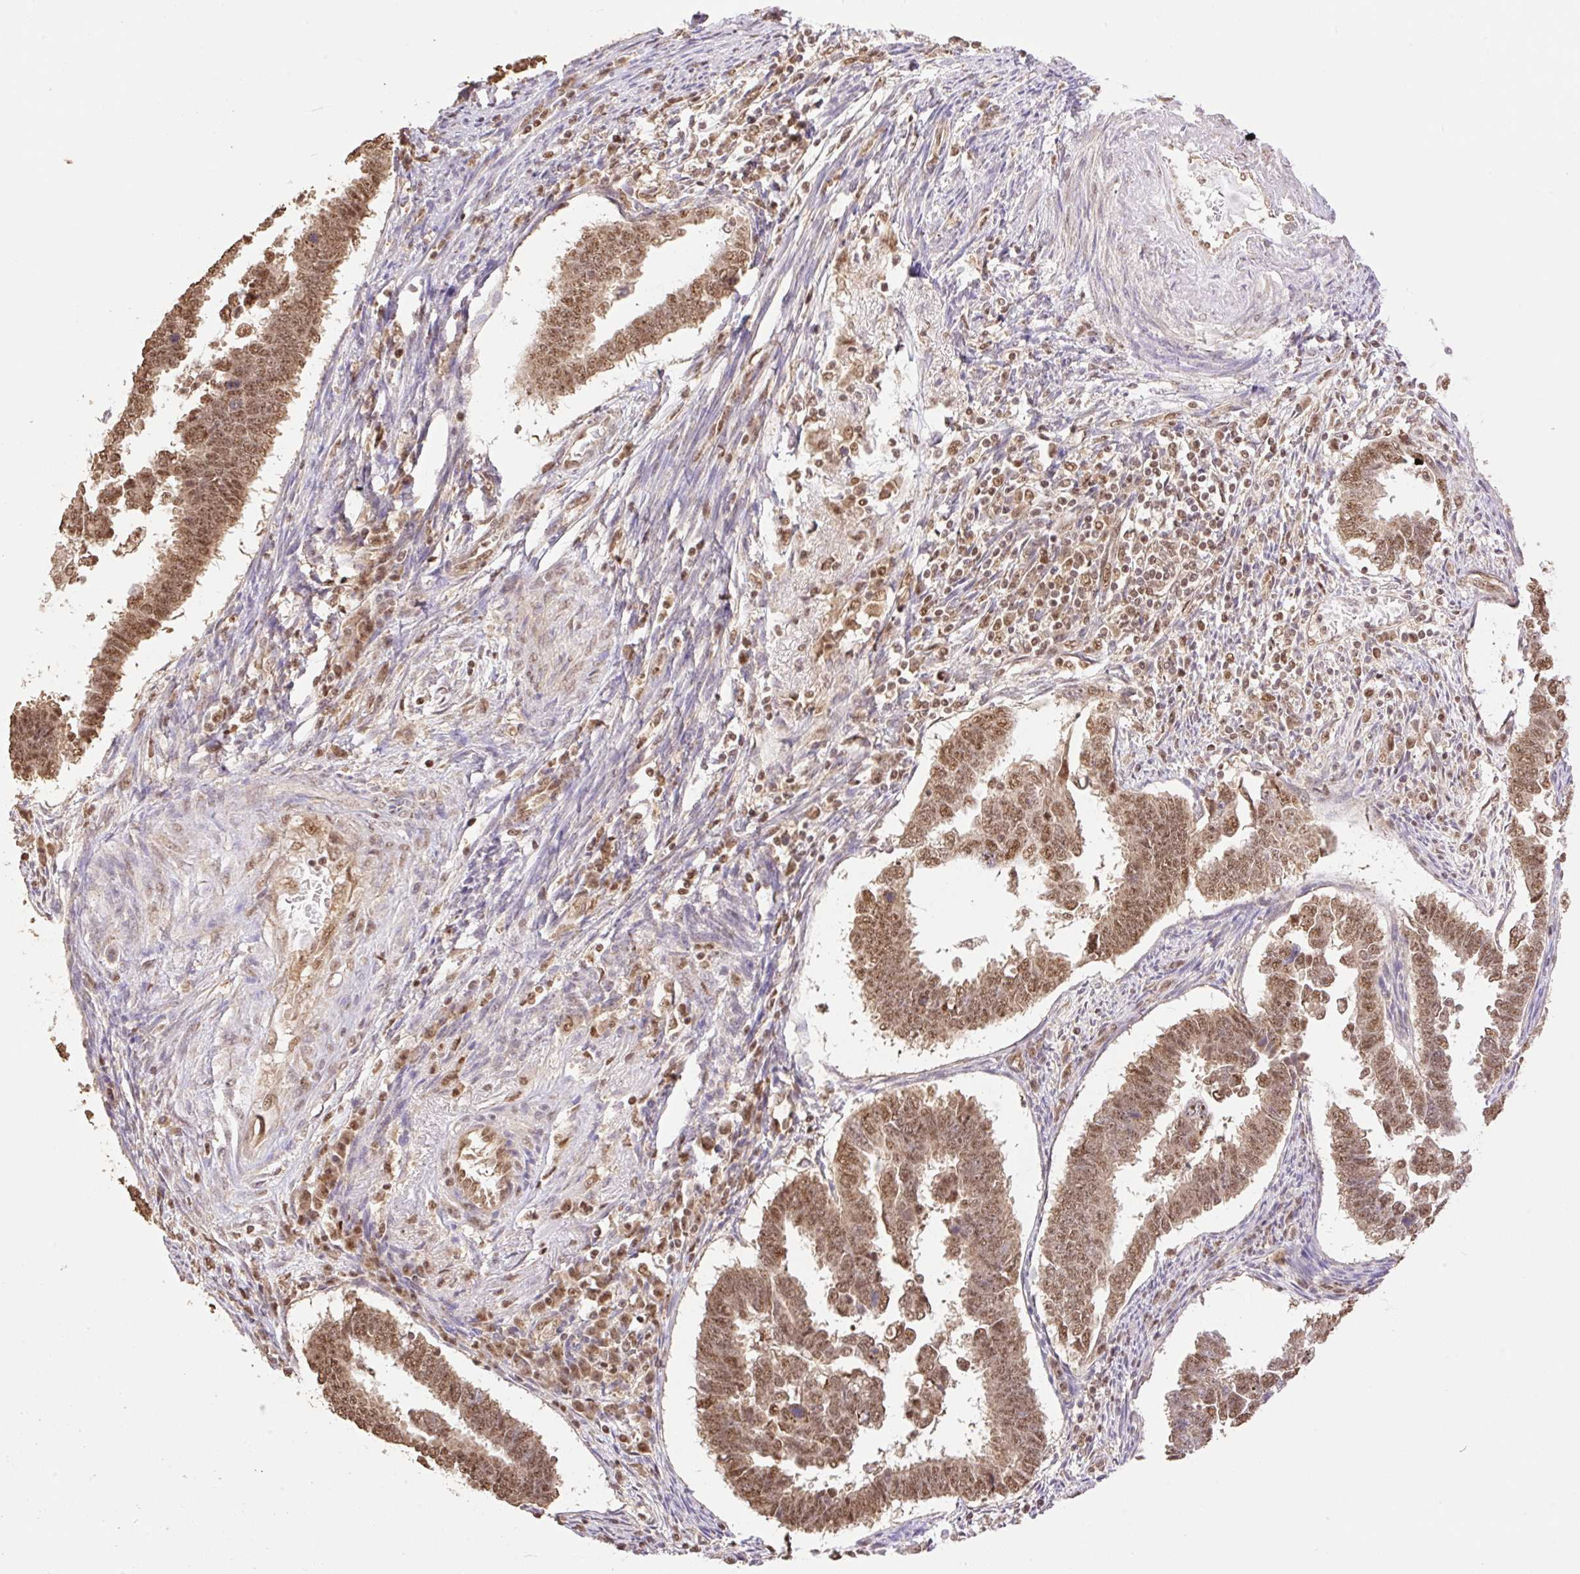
{"staining": {"intensity": "moderate", "quantity": ">75%", "location": "cytoplasmic/membranous,nuclear"}, "tissue": "endometrial cancer", "cell_type": "Tumor cells", "image_type": "cancer", "snomed": [{"axis": "morphology", "description": "Adenocarcinoma, NOS"}, {"axis": "topography", "description": "Endometrium"}], "caption": "Endometrial adenocarcinoma was stained to show a protein in brown. There is medium levels of moderate cytoplasmic/membranous and nuclear expression in approximately >75% of tumor cells.", "gene": "VPS25", "patient": {"sex": "female", "age": 75}}